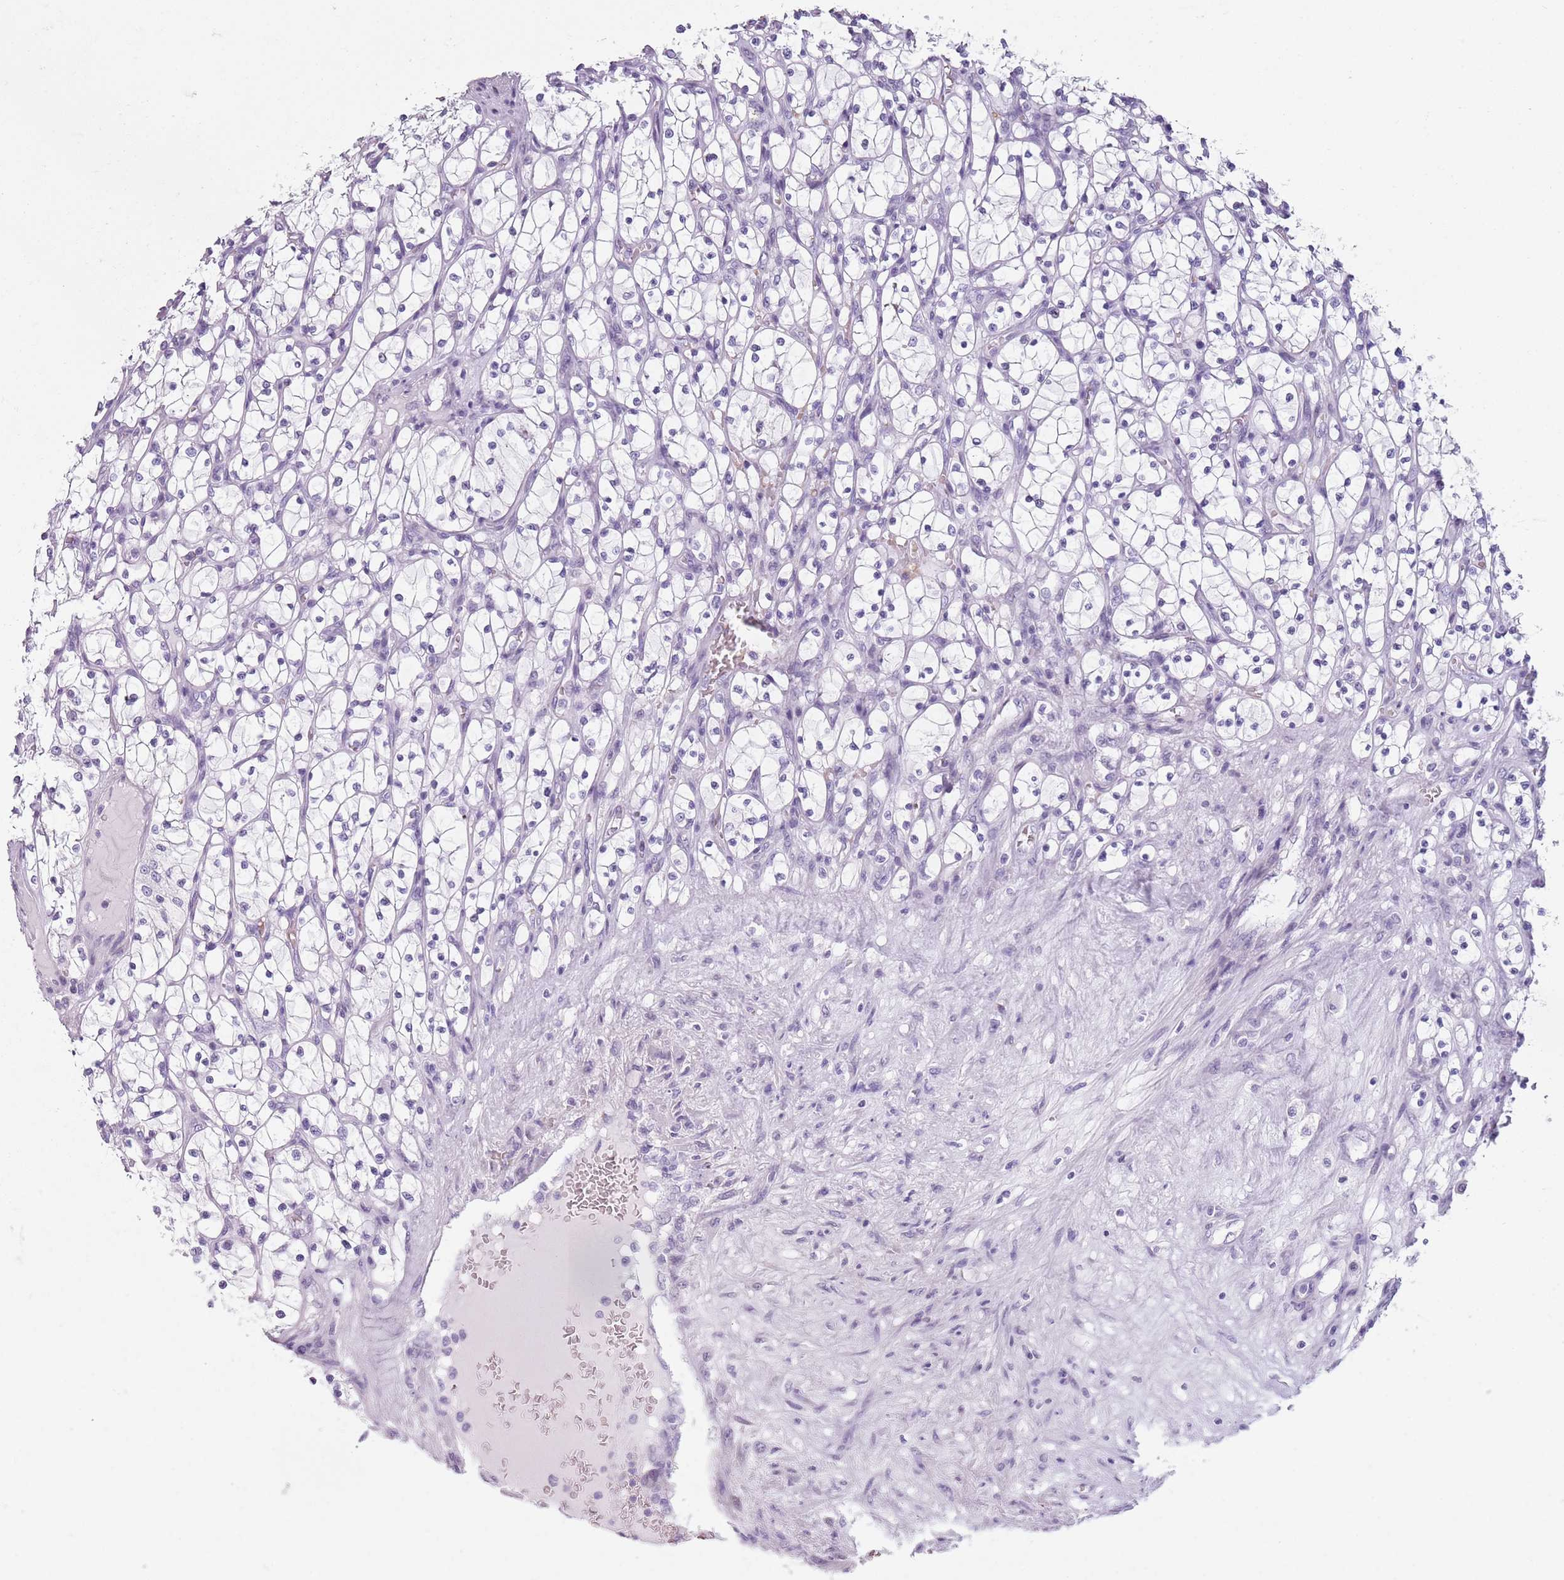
{"staining": {"intensity": "negative", "quantity": "none", "location": "none"}, "tissue": "renal cancer", "cell_type": "Tumor cells", "image_type": "cancer", "snomed": [{"axis": "morphology", "description": "Adenocarcinoma, NOS"}, {"axis": "topography", "description": "Kidney"}], "caption": "This is an immunohistochemistry micrograph of renal cancer (adenocarcinoma). There is no positivity in tumor cells.", "gene": "SPESP1", "patient": {"sex": "female", "age": 69}}